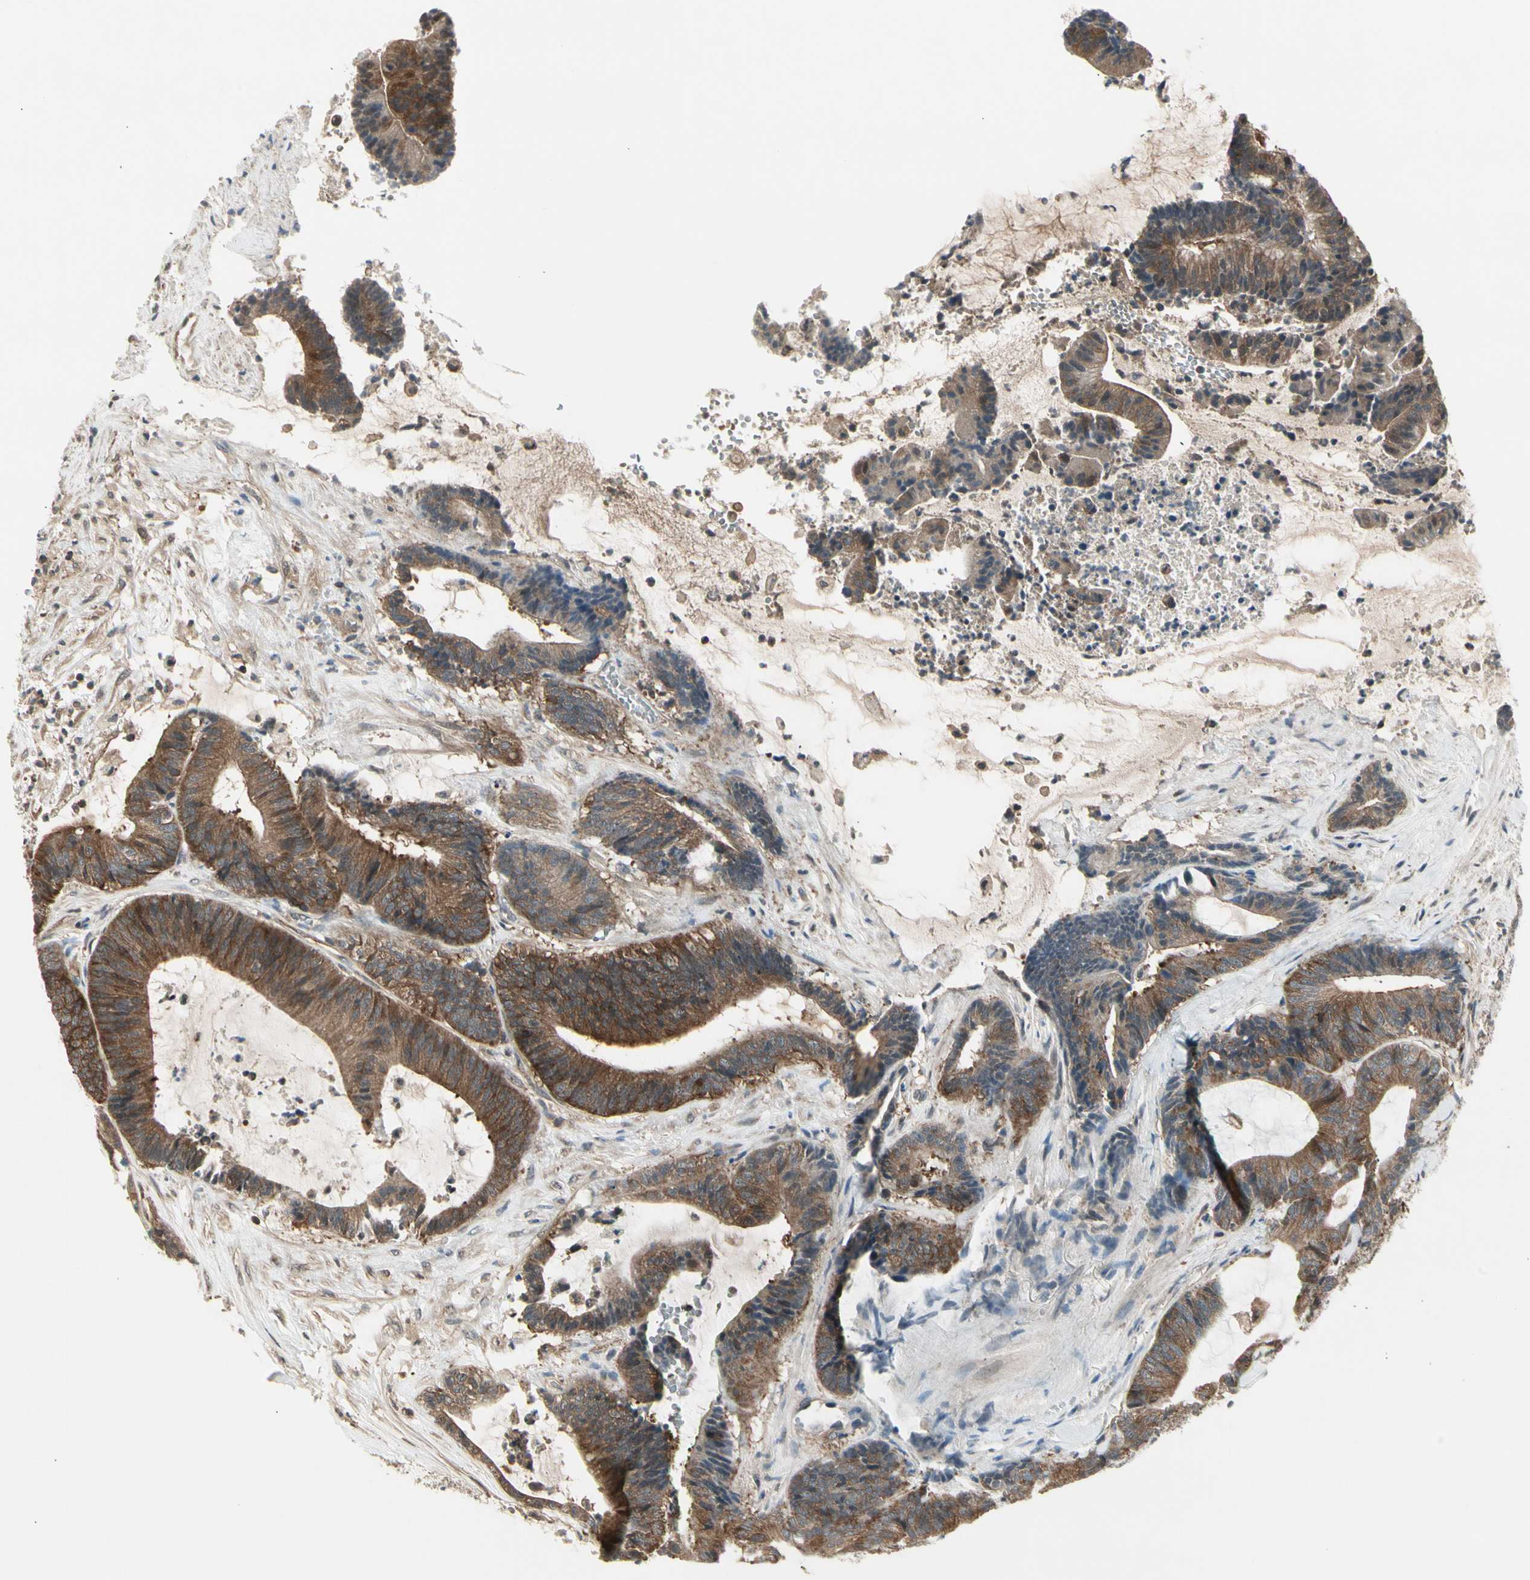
{"staining": {"intensity": "moderate", "quantity": ">75%", "location": "cytoplasmic/membranous"}, "tissue": "colorectal cancer", "cell_type": "Tumor cells", "image_type": "cancer", "snomed": [{"axis": "morphology", "description": "Adenocarcinoma, NOS"}, {"axis": "topography", "description": "Colon"}], "caption": "This micrograph displays immunohistochemistry staining of human adenocarcinoma (colorectal), with medium moderate cytoplasmic/membranous expression in approximately >75% of tumor cells.", "gene": "OXSR1", "patient": {"sex": "female", "age": 84}}